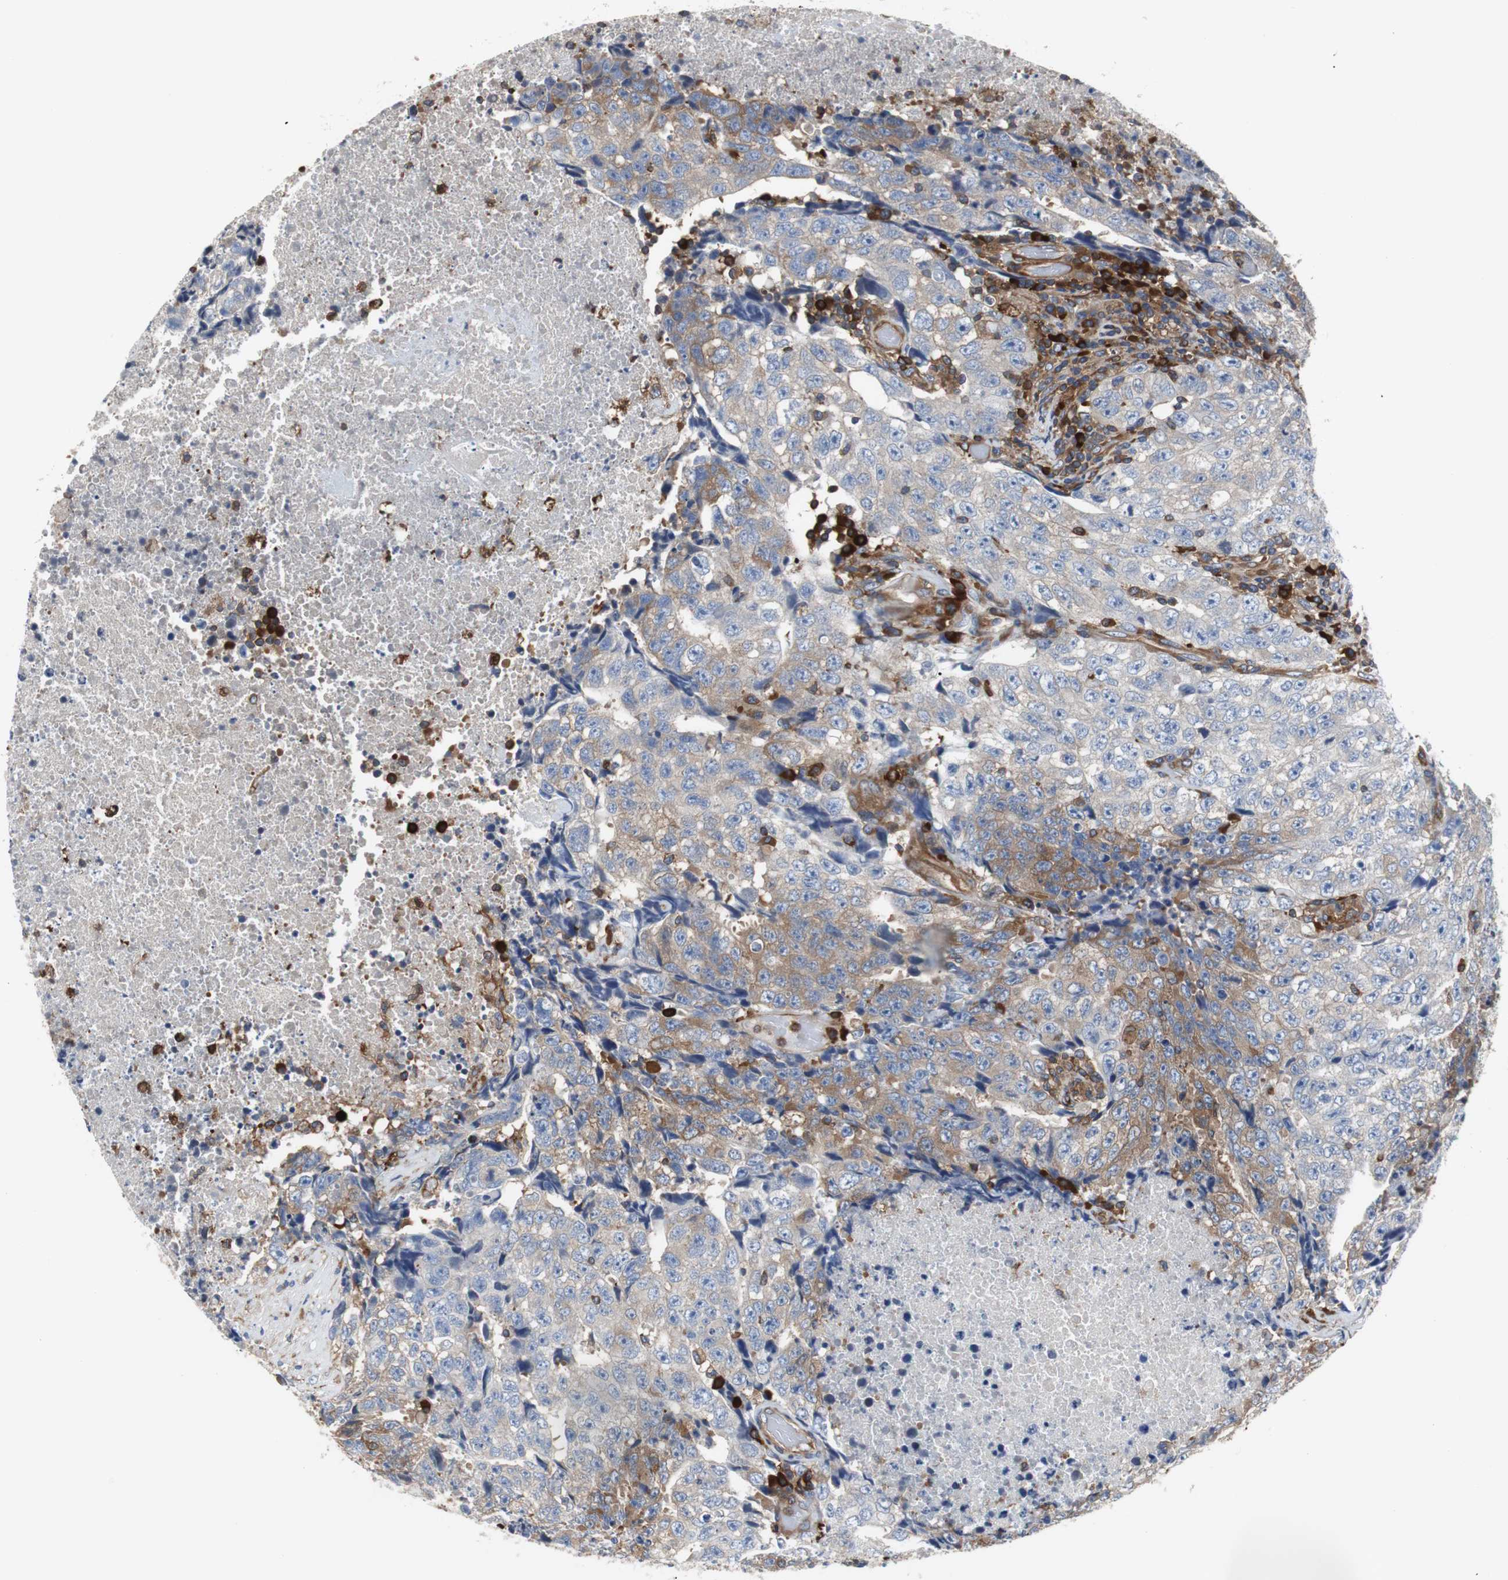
{"staining": {"intensity": "strong", "quantity": "25%-75%", "location": "cytoplasmic/membranous"}, "tissue": "testis cancer", "cell_type": "Tumor cells", "image_type": "cancer", "snomed": [{"axis": "morphology", "description": "Necrosis, NOS"}, {"axis": "morphology", "description": "Carcinoma, Embryonal, NOS"}, {"axis": "topography", "description": "Testis"}], "caption": "Immunohistochemistry micrograph of testis embryonal carcinoma stained for a protein (brown), which displays high levels of strong cytoplasmic/membranous positivity in approximately 25%-75% of tumor cells.", "gene": "GYS1", "patient": {"sex": "male", "age": 19}}